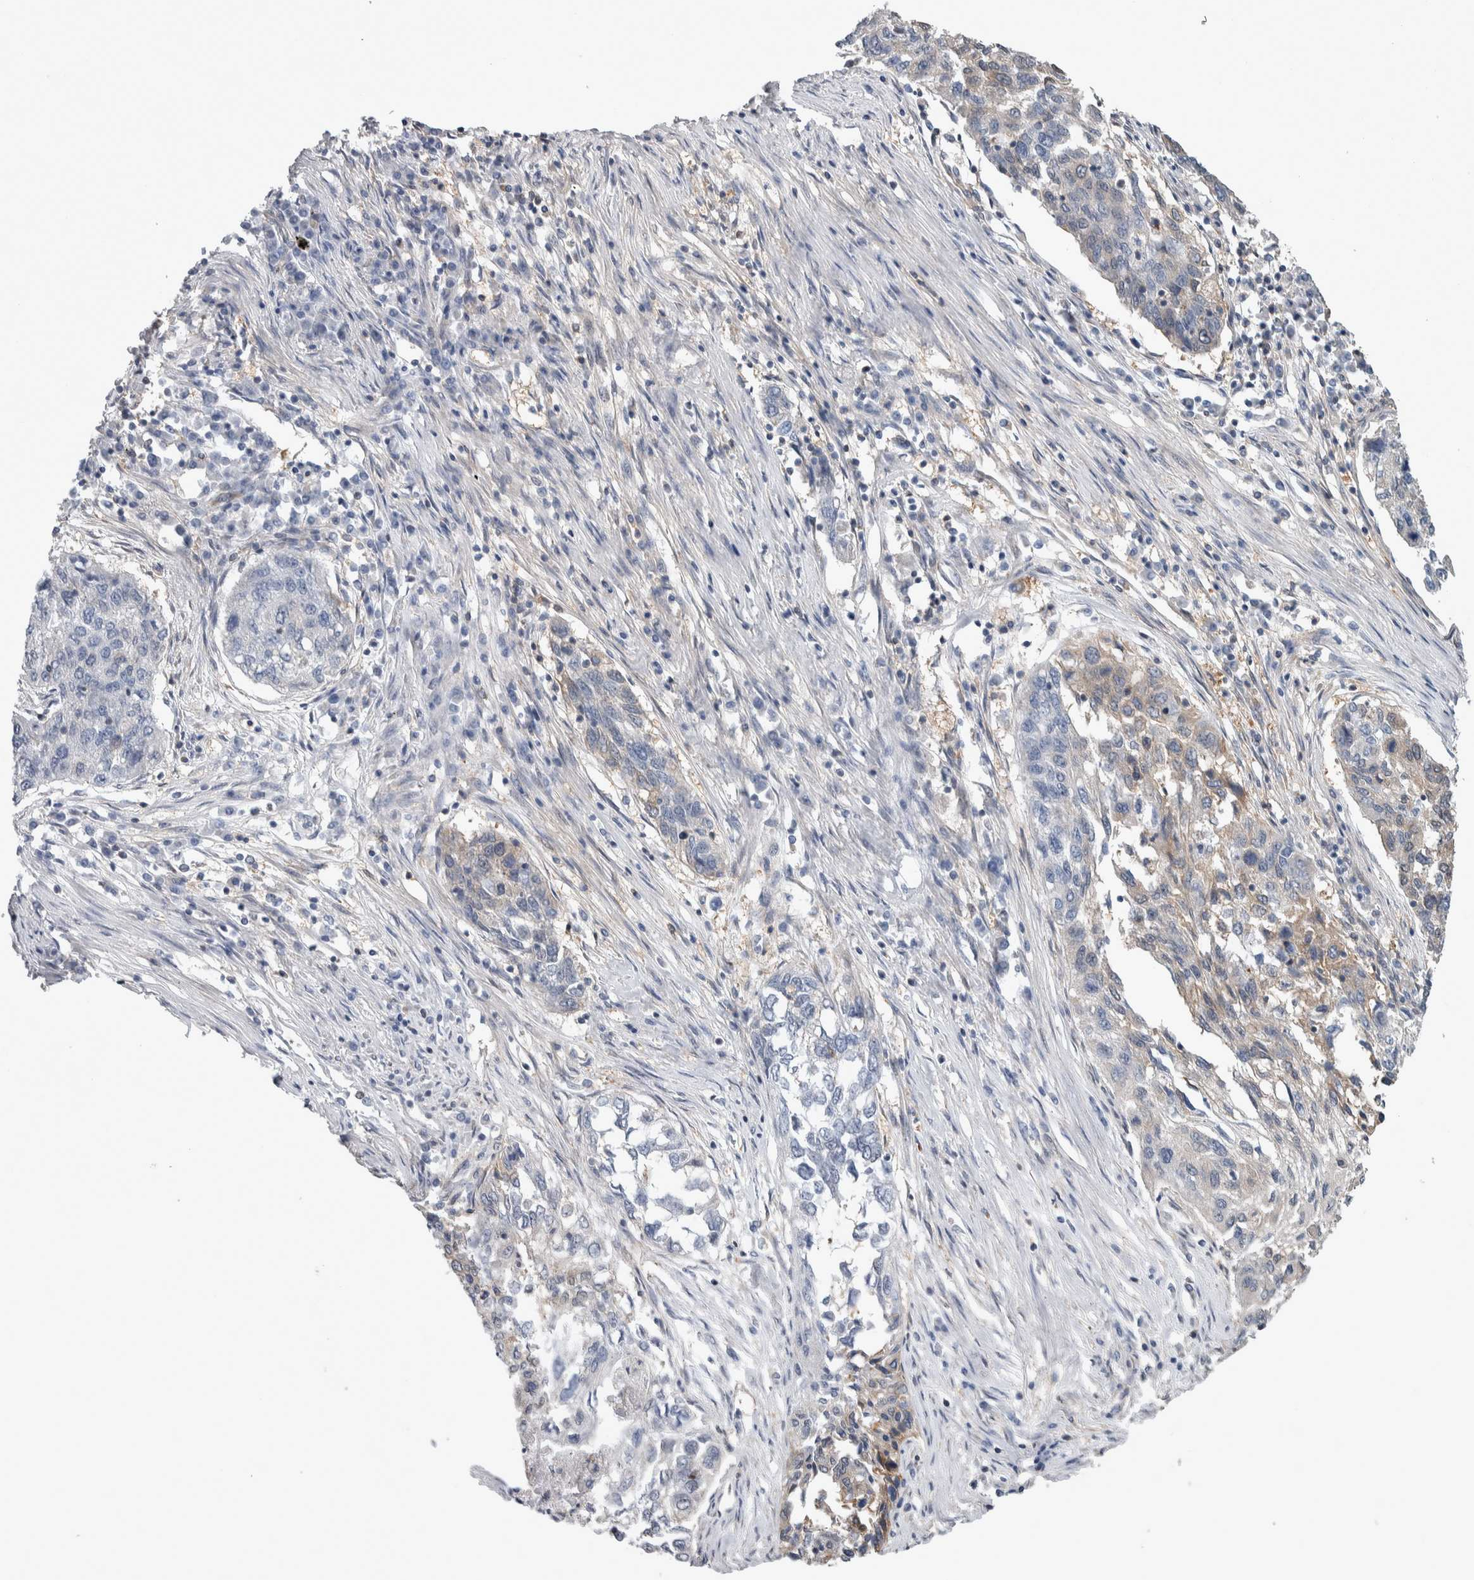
{"staining": {"intensity": "weak", "quantity": "<25%", "location": "cytoplasmic/membranous"}, "tissue": "lung cancer", "cell_type": "Tumor cells", "image_type": "cancer", "snomed": [{"axis": "morphology", "description": "Squamous cell carcinoma, NOS"}, {"axis": "topography", "description": "Lung"}], "caption": "Tumor cells show no significant protein positivity in squamous cell carcinoma (lung).", "gene": "TAX1BP1", "patient": {"sex": "female", "age": 63}}